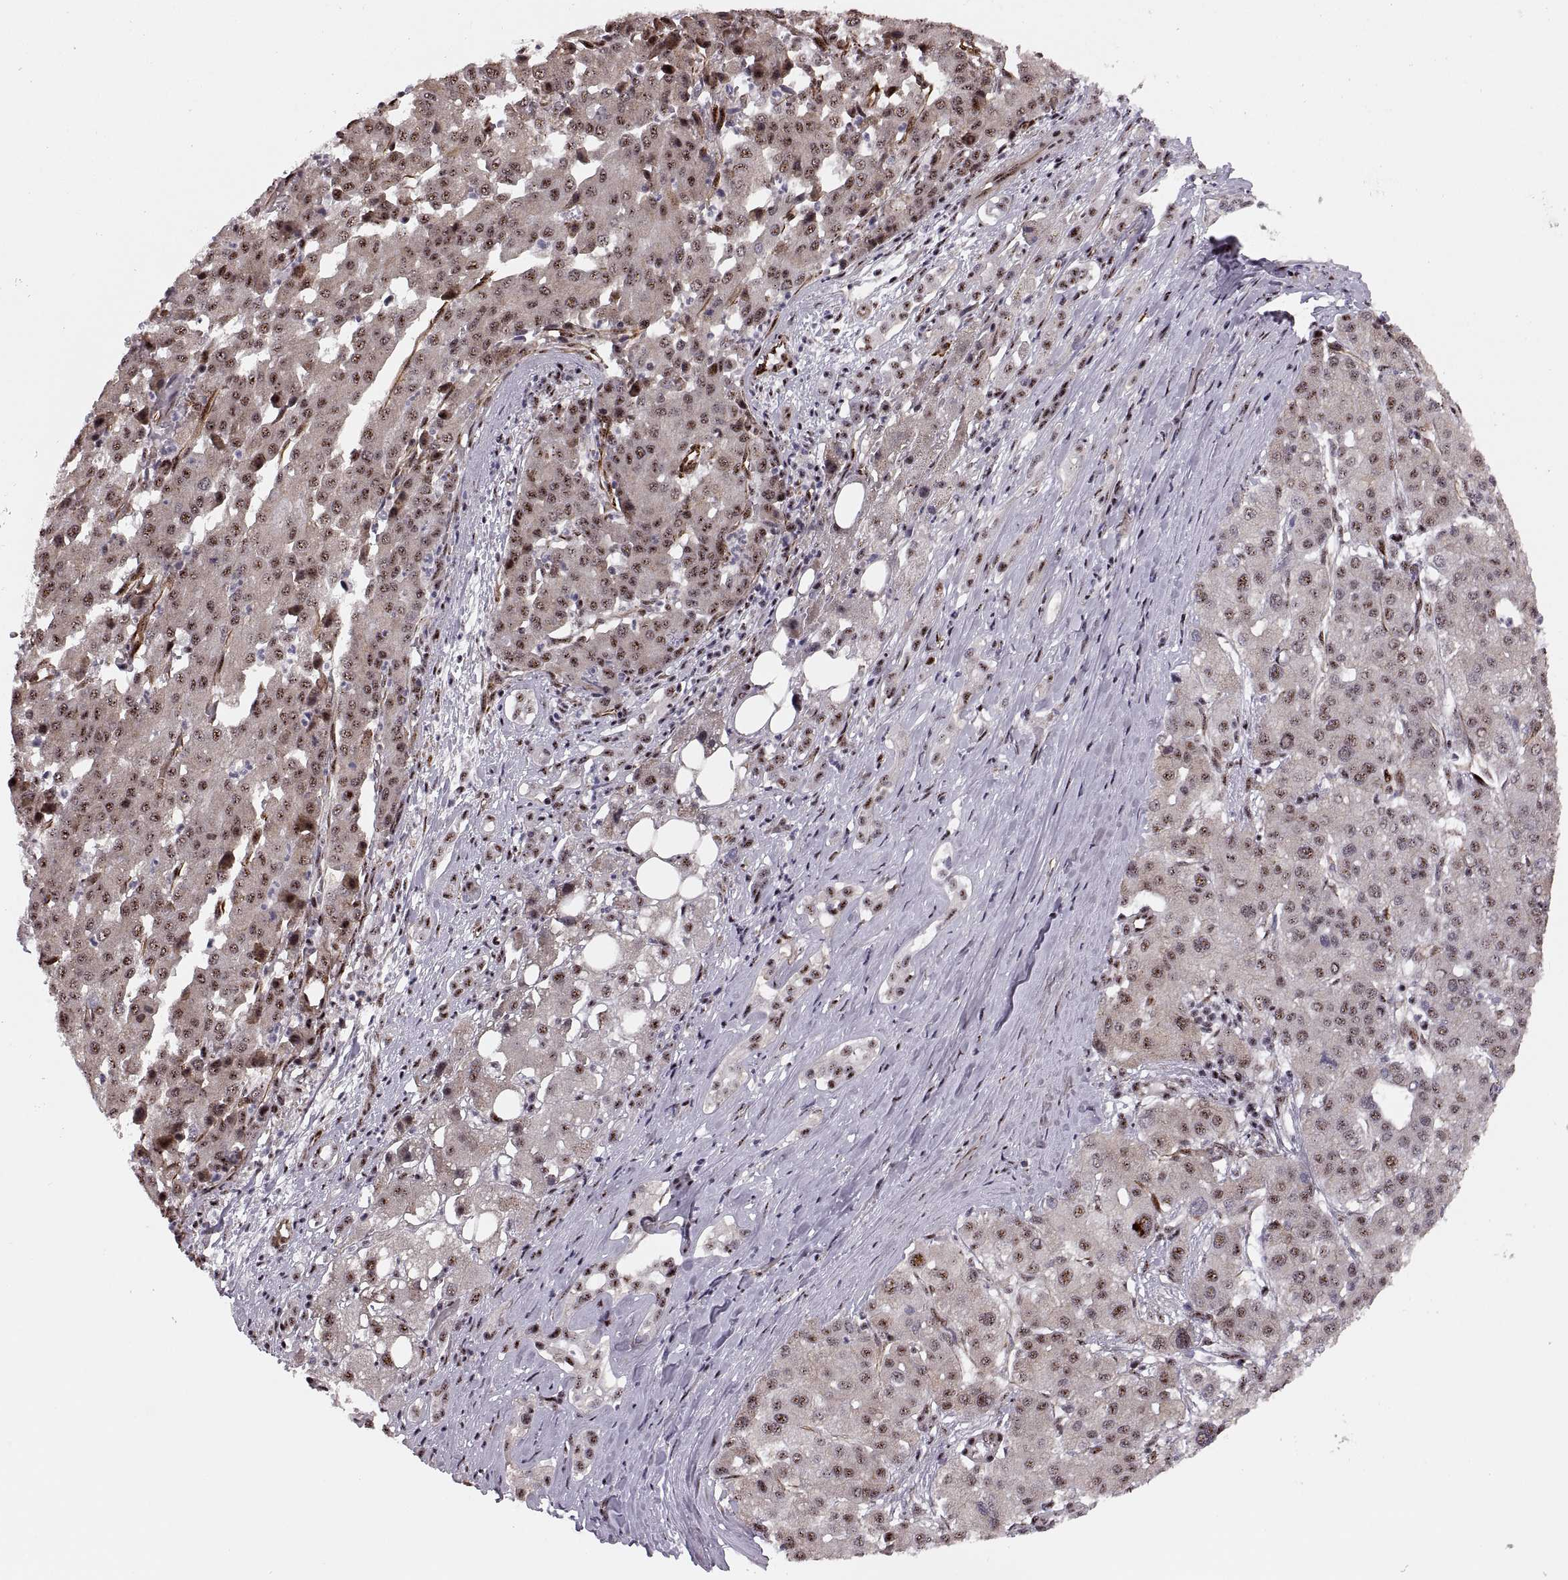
{"staining": {"intensity": "moderate", "quantity": "25%-75%", "location": "nuclear"}, "tissue": "liver cancer", "cell_type": "Tumor cells", "image_type": "cancer", "snomed": [{"axis": "morphology", "description": "Carcinoma, Hepatocellular, NOS"}, {"axis": "topography", "description": "Liver"}], "caption": "Approximately 25%-75% of tumor cells in human hepatocellular carcinoma (liver) show moderate nuclear protein staining as visualized by brown immunohistochemical staining.", "gene": "ZCCHC17", "patient": {"sex": "male", "age": 65}}